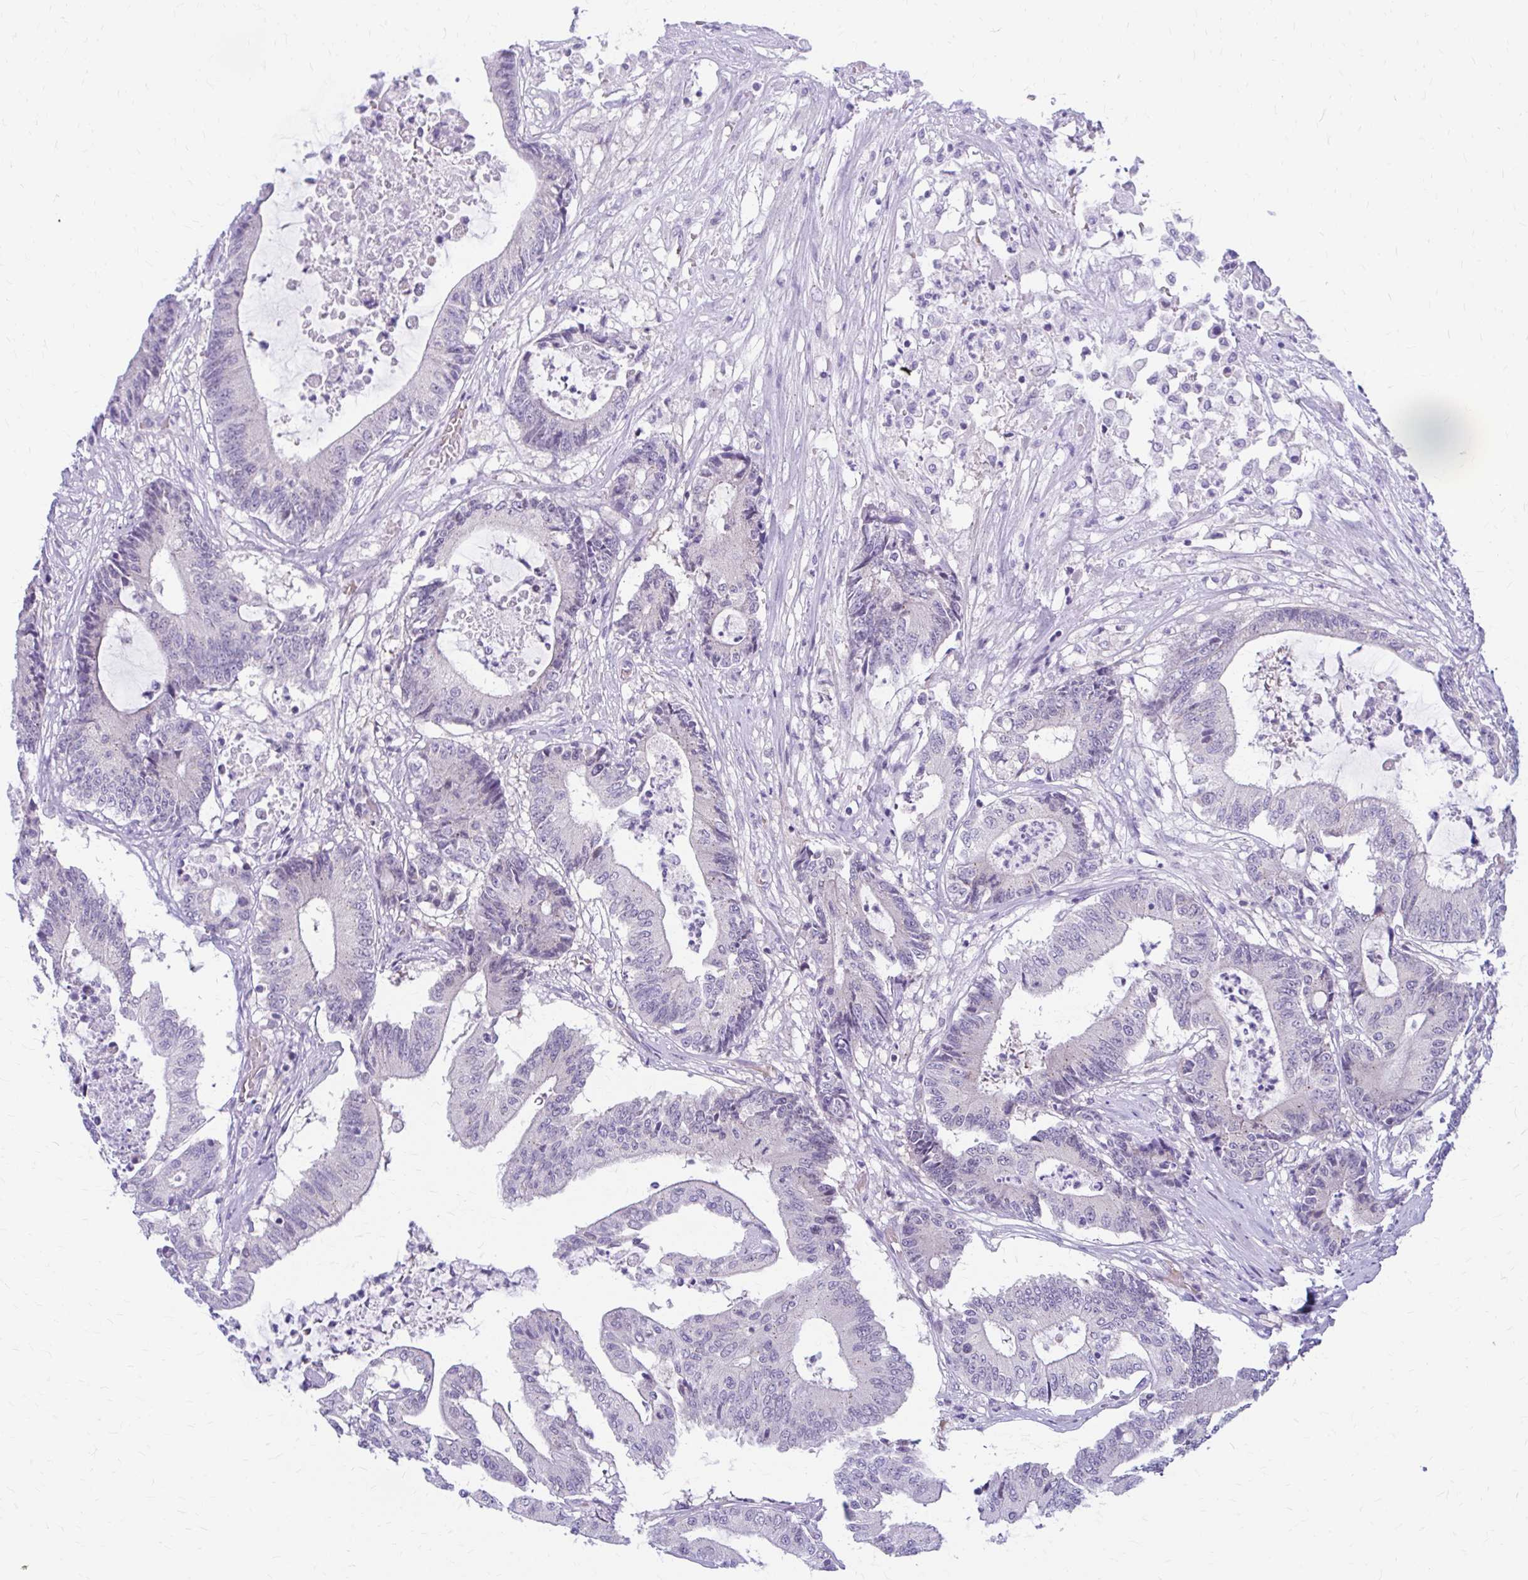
{"staining": {"intensity": "negative", "quantity": "none", "location": "none"}, "tissue": "colorectal cancer", "cell_type": "Tumor cells", "image_type": "cancer", "snomed": [{"axis": "morphology", "description": "Adenocarcinoma, NOS"}, {"axis": "topography", "description": "Colon"}], "caption": "This is a photomicrograph of immunohistochemistry (IHC) staining of colorectal cancer (adenocarcinoma), which shows no staining in tumor cells.", "gene": "RADIL", "patient": {"sex": "female", "age": 84}}